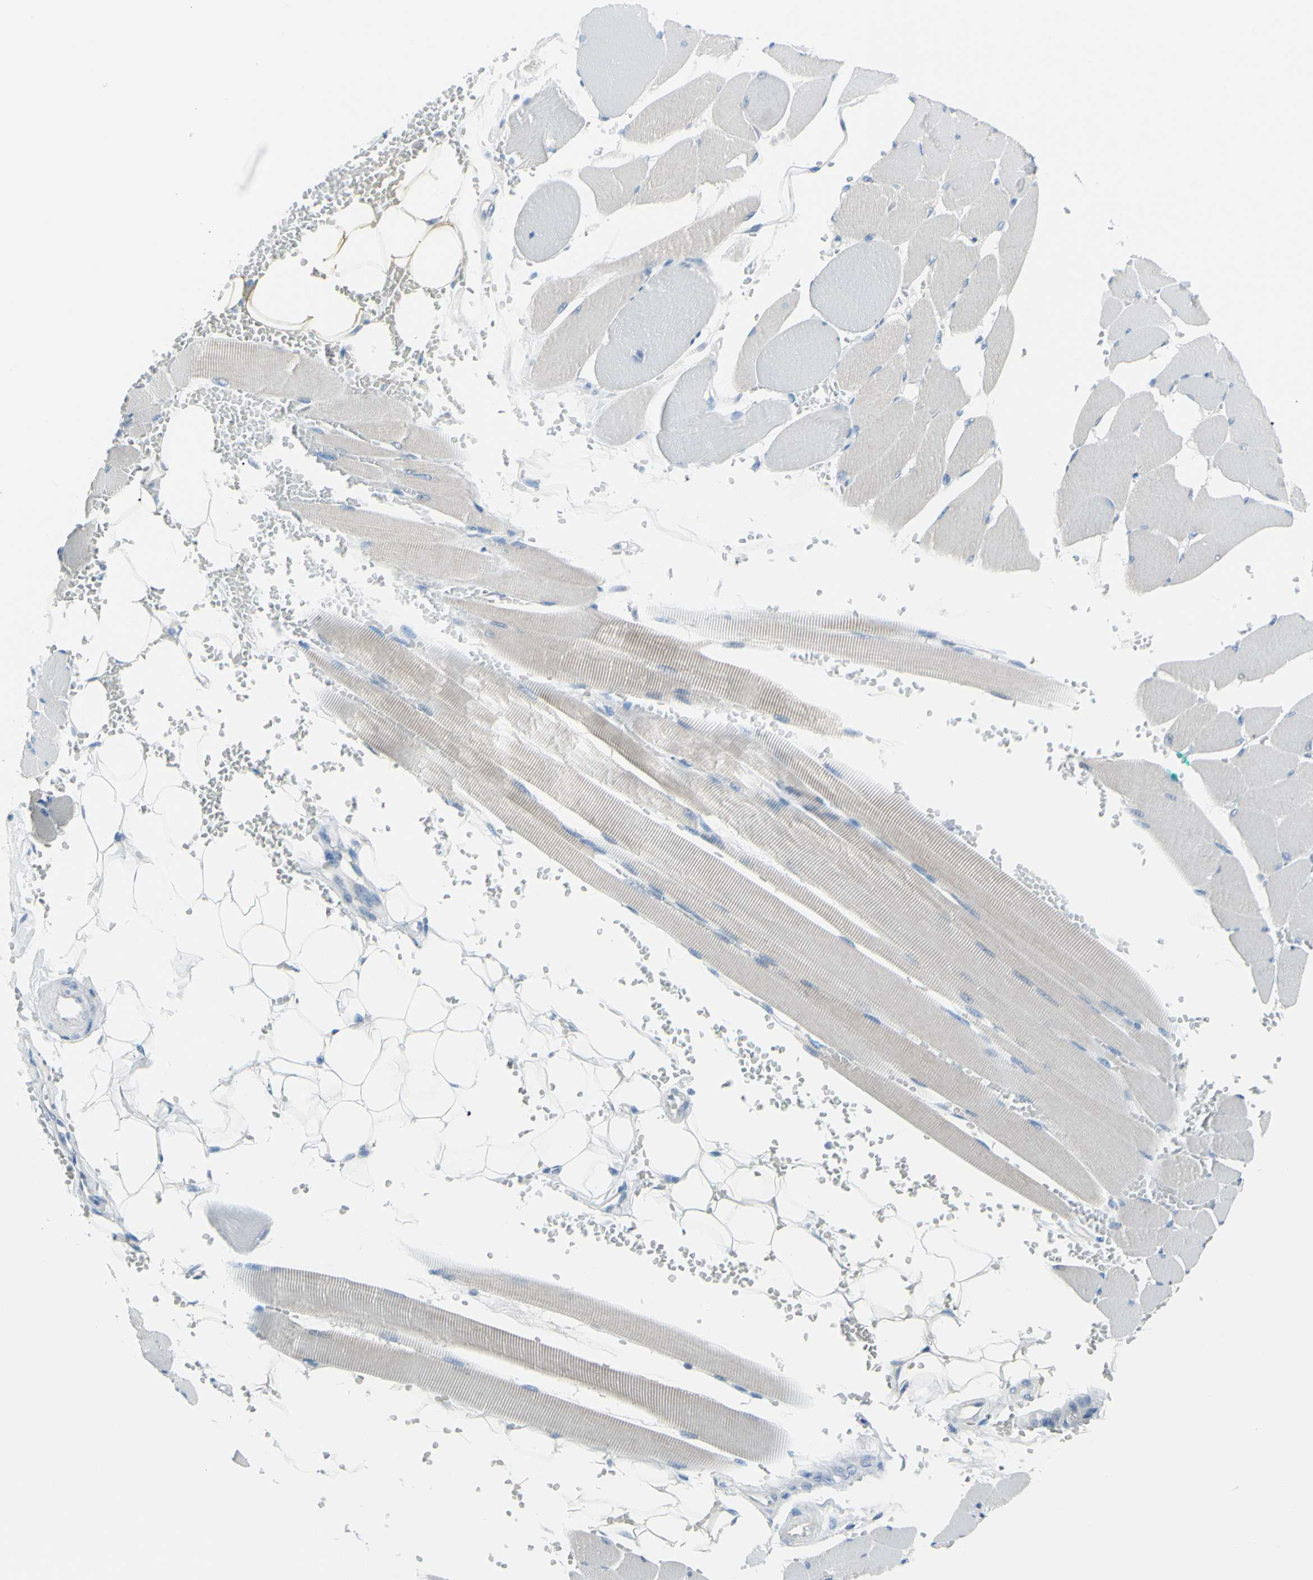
{"staining": {"intensity": "negative", "quantity": "none", "location": "none"}, "tissue": "skeletal muscle", "cell_type": "Myocytes", "image_type": "normal", "snomed": [{"axis": "morphology", "description": "Normal tissue, NOS"}, {"axis": "topography", "description": "Skeletal muscle"}, {"axis": "topography", "description": "Oral tissue"}, {"axis": "topography", "description": "Peripheral nerve tissue"}], "caption": "Immunohistochemistry (IHC) image of unremarkable skeletal muscle: skeletal muscle stained with DAB (3,3'-diaminobenzidine) displays no significant protein expression in myocytes.", "gene": "TFPI2", "patient": {"sex": "female", "age": 84}}